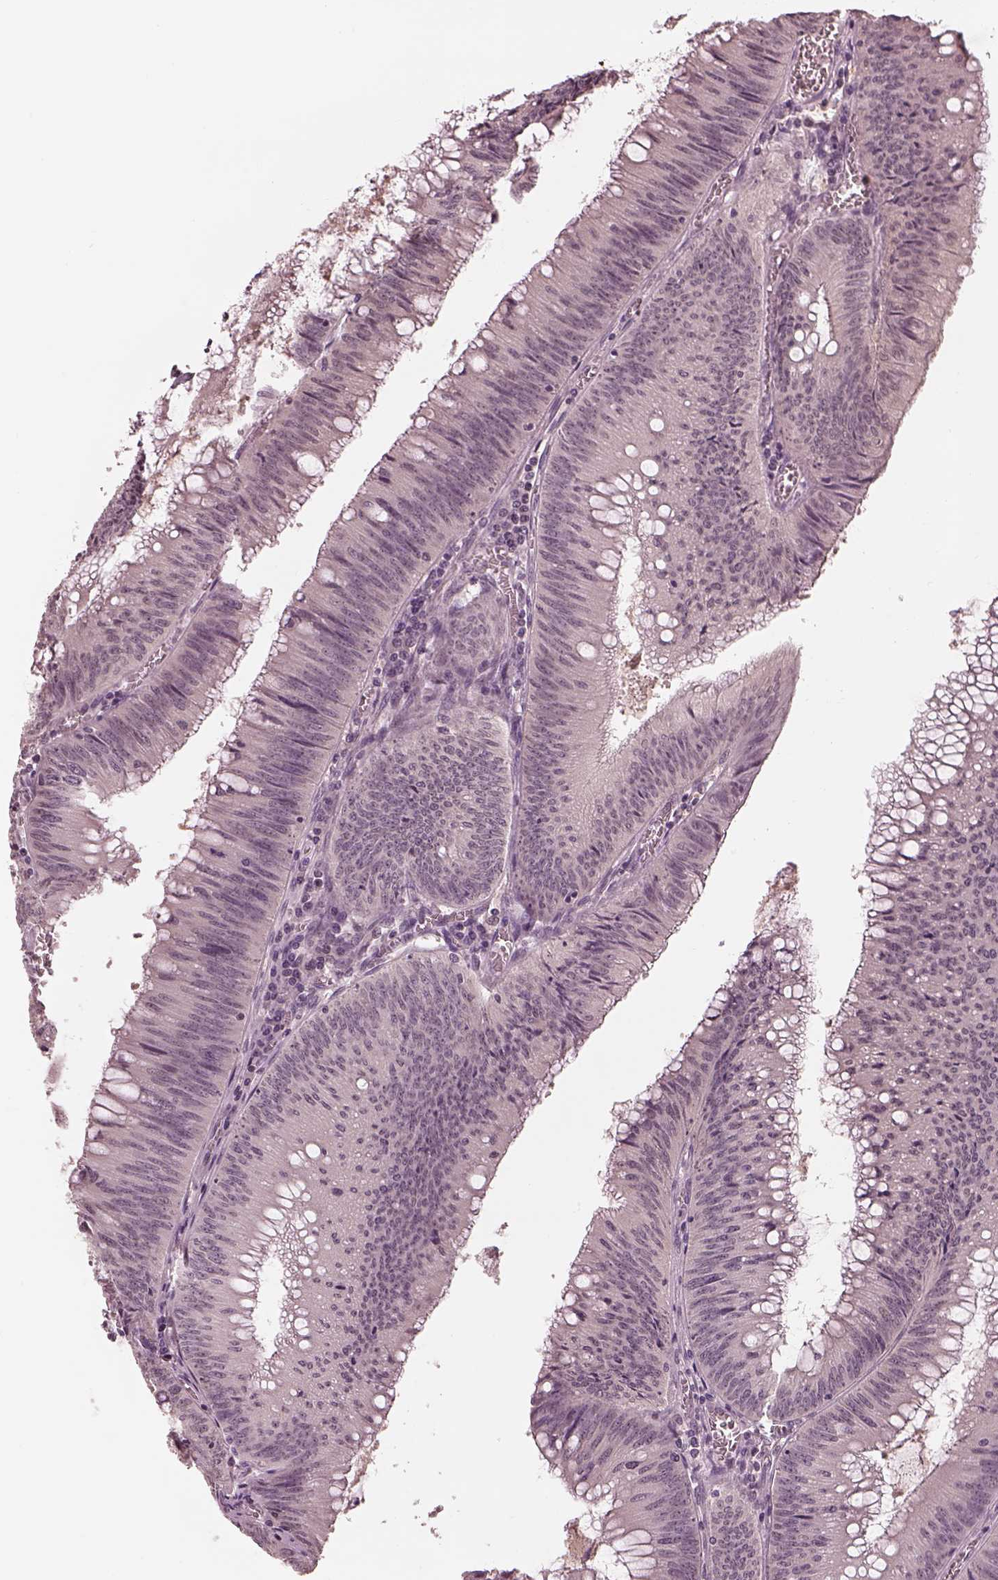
{"staining": {"intensity": "negative", "quantity": "none", "location": "none"}, "tissue": "colorectal cancer", "cell_type": "Tumor cells", "image_type": "cancer", "snomed": [{"axis": "morphology", "description": "Adenocarcinoma, NOS"}, {"axis": "topography", "description": "Rectum"}], "caption": "Photomicrograph shows no protein staining in tumor cells of colorectal adenocarcinoma tissue. (Immunohistochemistry, brightfield microscopy, high magnification).", "gene": "IQCG", "patient": {"sex": "female", "age": 72}}